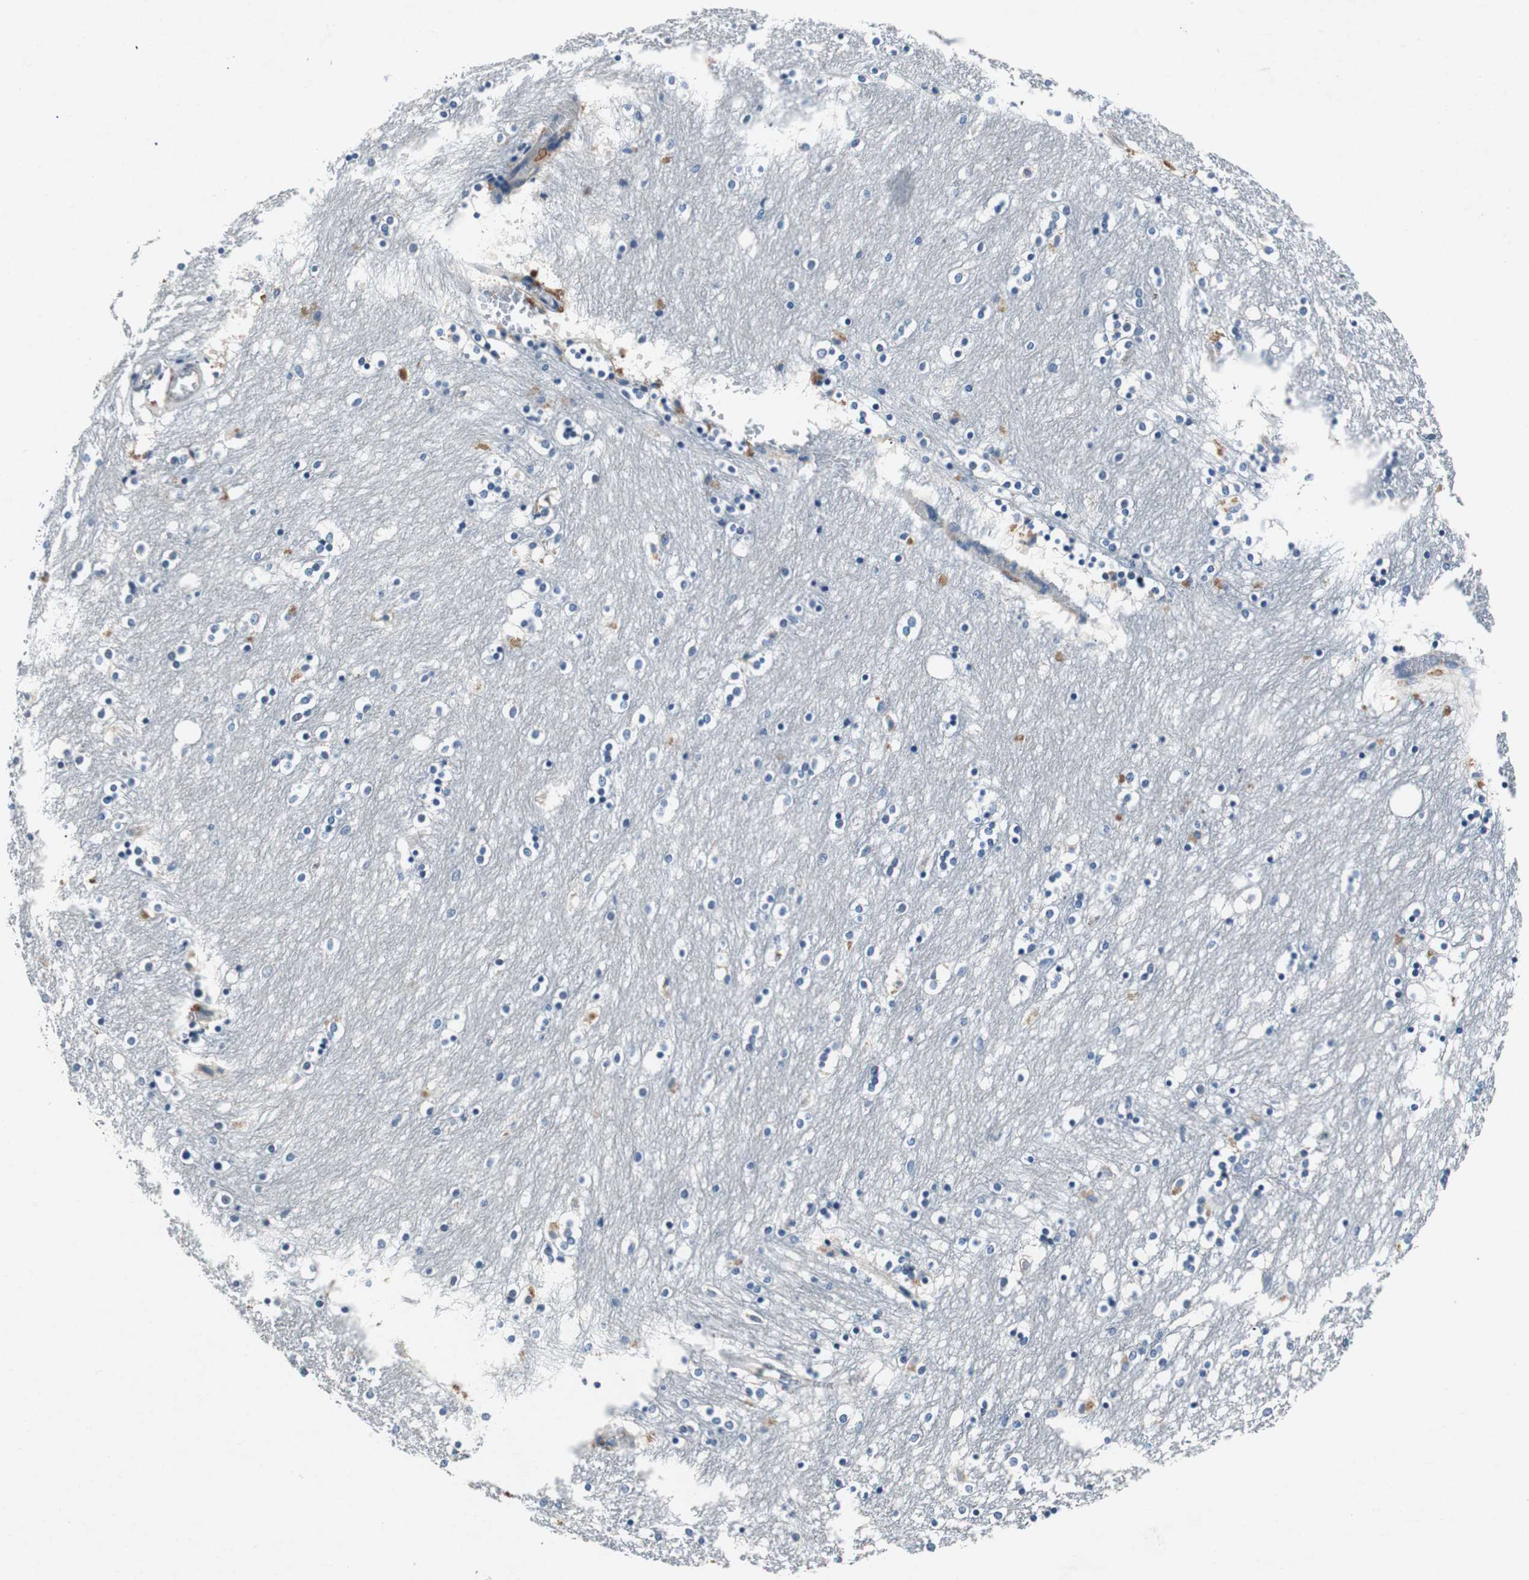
{"staining": {"intensity": "moderate", "quantity": "<25%", "location": "cytoplasmic/membranous"}, "tissue": "caudate", "cell_type": "Glial cells", "image_type": "normal", "snomed": [{"axis": "morphology", "description": "Normal tissue, NOS"}, {"axis": "topography", "description": "Lateral ventricle wall"}], "caption": "Brown immunohistochemical staining in unremarkable caudate reveals moderate cytoplasmic/membranous expression in about <25% of glial cells. (Stains: DAB in brown, nuclei in blue, Microscopy: brightfield microscopy at high magnification).", "gene": "RPL35", "patient": {"sex": "female", "age": 54}}